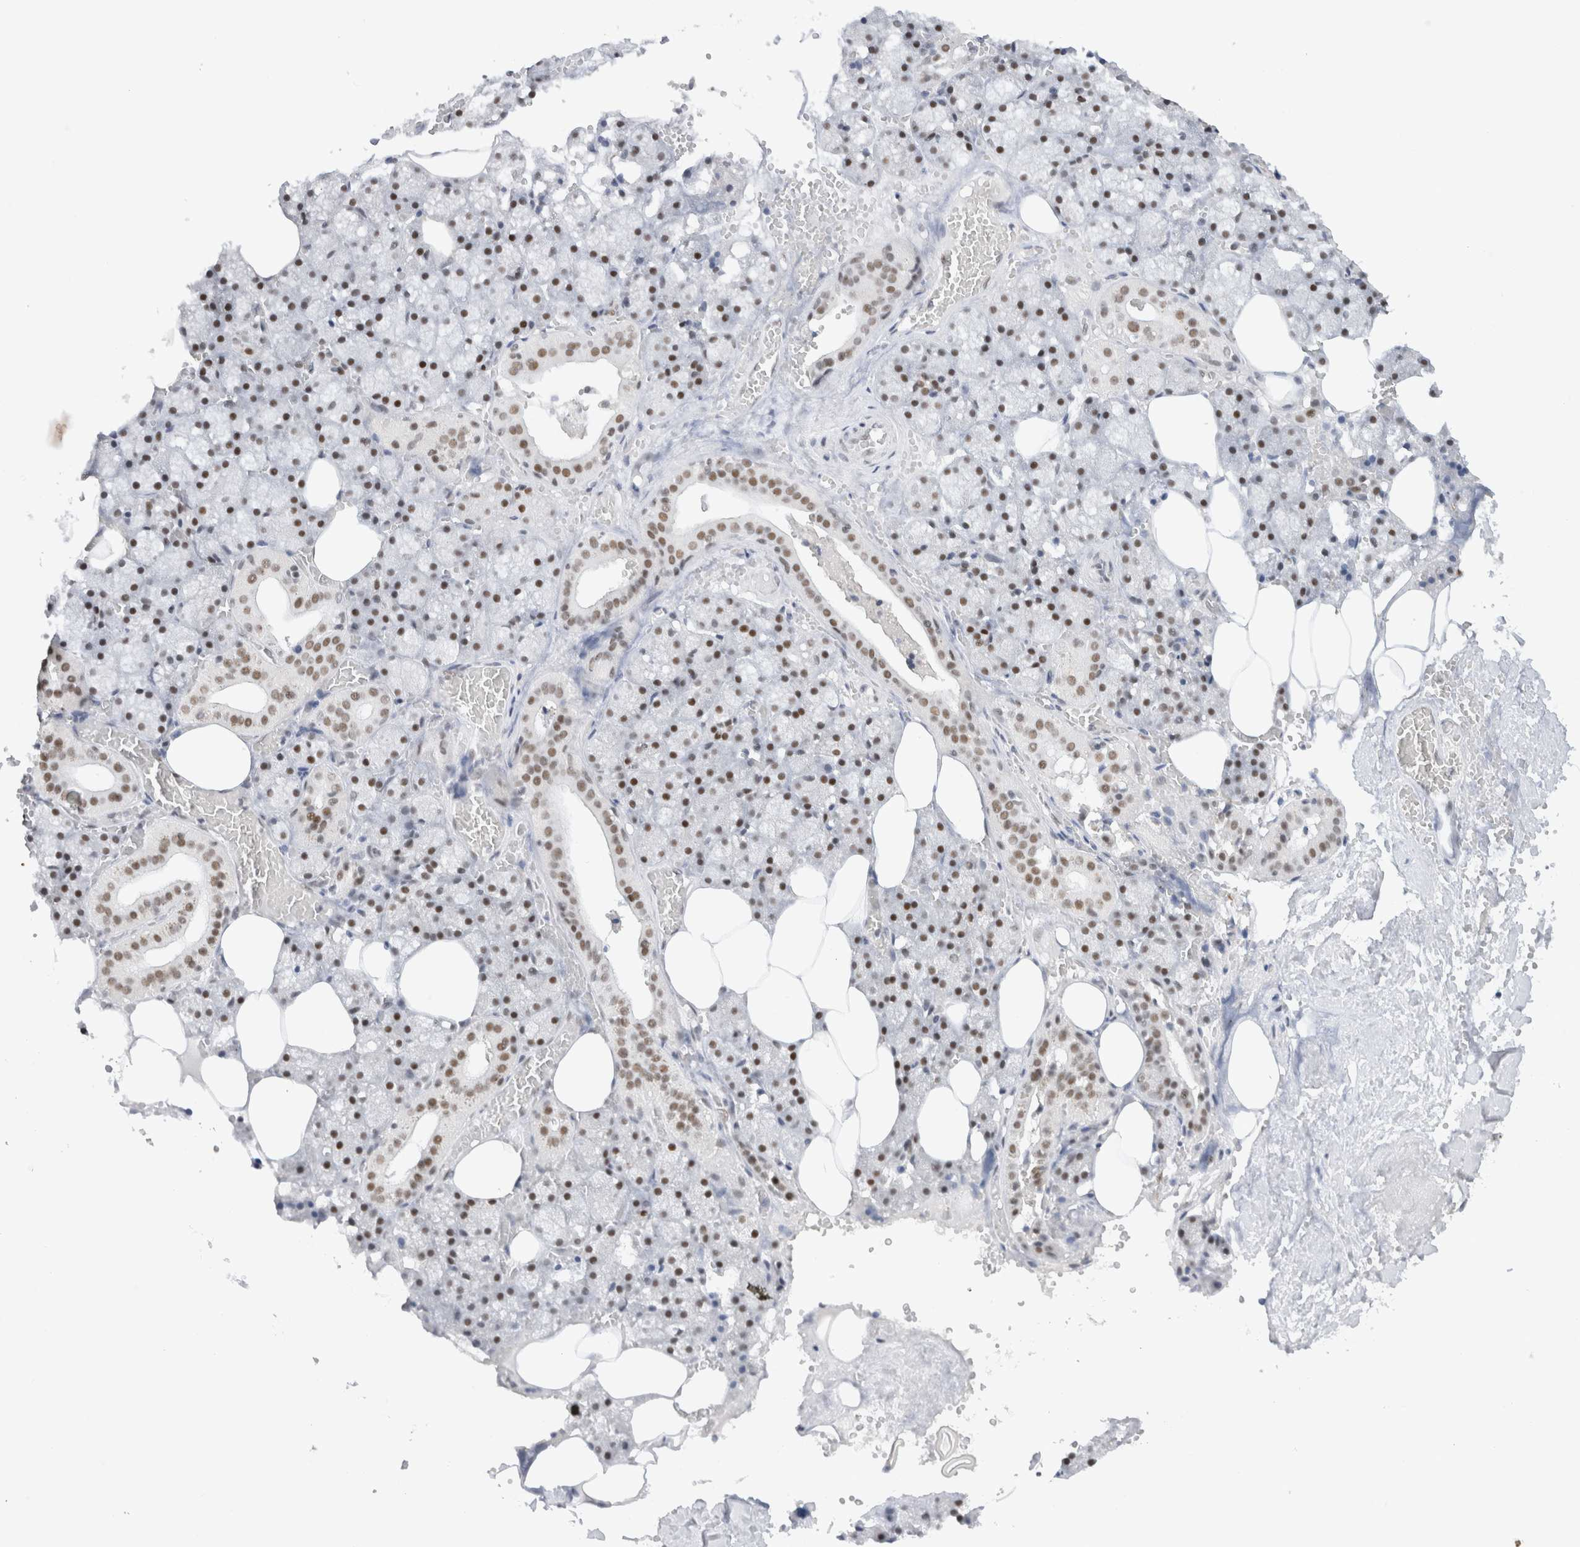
{"staining": {"intensity": "moderate", "quantity": ">75%", "location": "nuclear"}, "tissue": "salivary gland", "cell_type": "Glandular cells", "image_type": "normal", "snomed": [{"axis": "morphology", "description": "Normal tissue, NOS"}, {"axis": "topography", "description": "Salivary gland"}], "caption": "Immunohistochemistry (IHC) of normal human salivary gland displays medium levels of moderate nuclear positivity in approximately >75% of glandular cells. (Stains: DAB (3,3'-diaminobenzidine) in brown, nuclei in blue, Microscopy: brightfield microscopy at high magnification).", "gene": "COPS7A", "patient": {"sex": "male", "age": 62}}